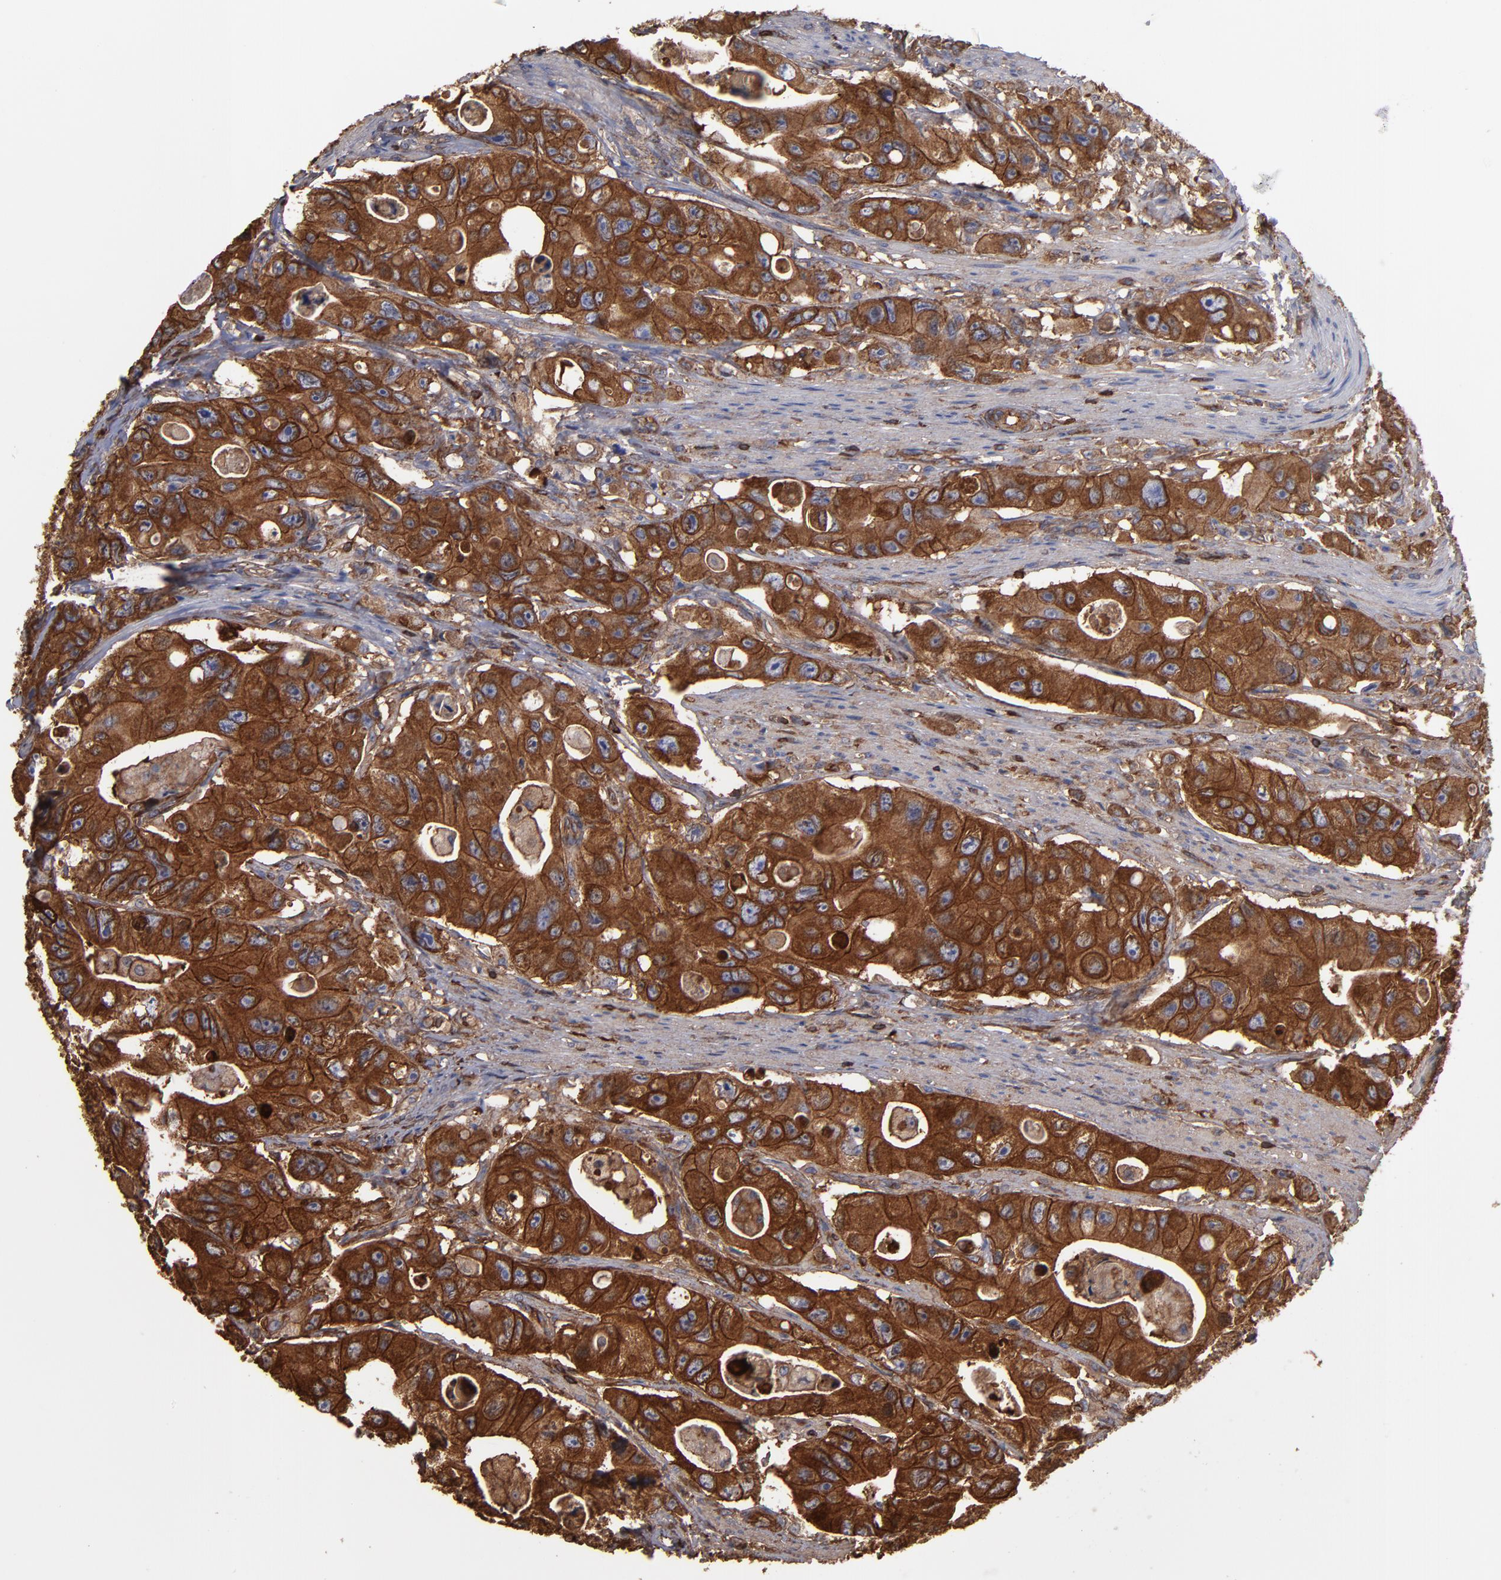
{"staining": {"intensity": "strong", "quantity": ">75%", "location": "cytoplasmic/membranous"}, "tissue": "colorectal cancer", "cell_type": "Tumor cells", "image_type": "cancer", "snomed": [{"axis": "morphology", "description": "Adenocarcinoma, NOS"}, {"axis": "topography", "description": "Colon"}], "caption": "Protein analysis of colorectal cancer (adenocarcinoma) tissue shows strong cytoplasmic/membranous staining in about >75% of tumor cells.", "gene": "ACTN4", "patient": {"sex": "female", "age": 46}}